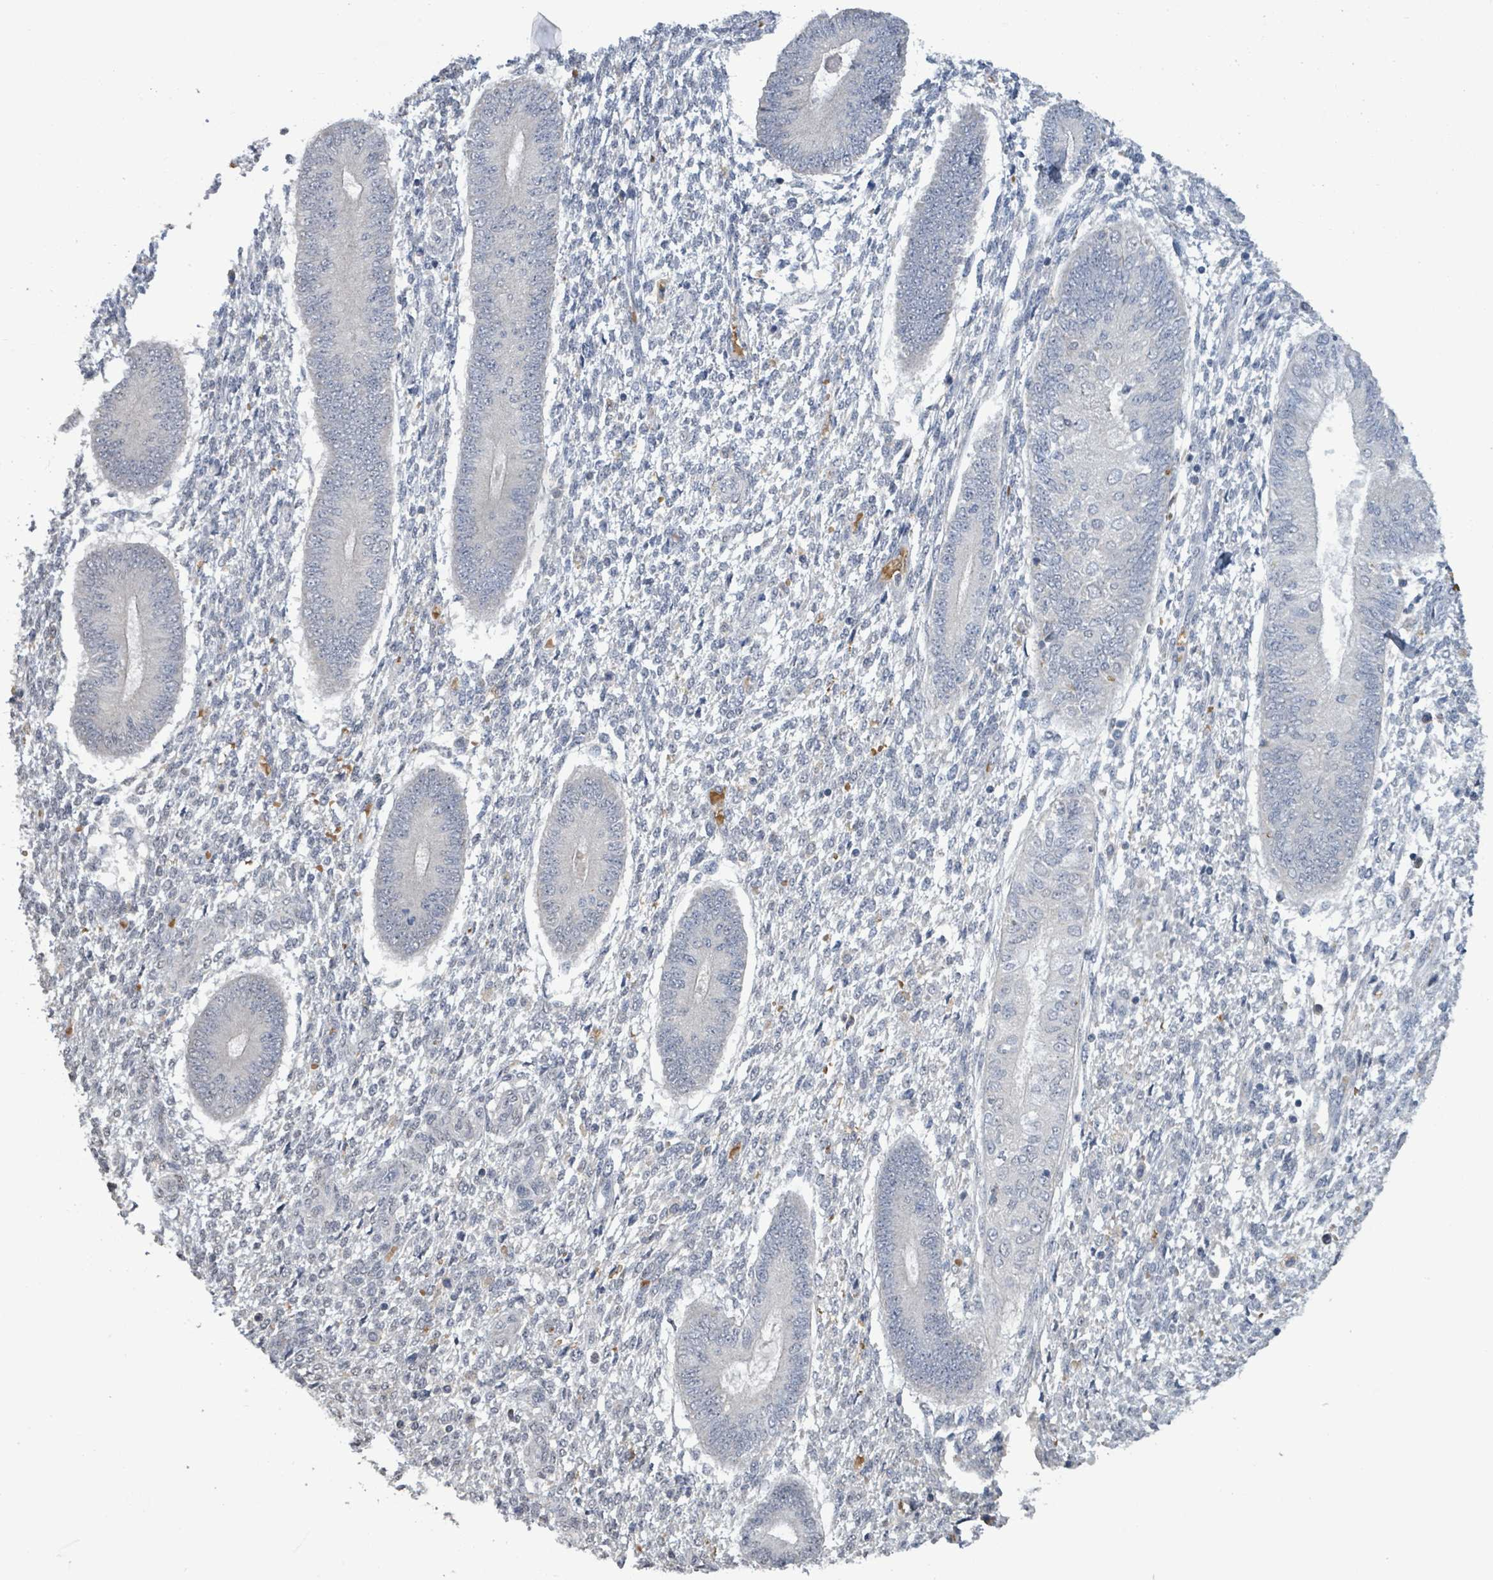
{"staining": {"intensity": "negative", "quantity": "none", "location": "none"}, "tissue": "endometrium", "cell_type": "Cells in endometrial stroma", "image_type": "normal", "snomed": [{"axis": "morphology", "description": "Normal tissue, NOS"}, {"axis": "topography", "description": "Endometrium"}], "caption": "Immunohistochemistry histopathology image of normal endometrium: human endometrium stained with DAB demonstrates no significant protein positivity in cells in endometrial stroma.", "gene": "SEBOX", "patient": {"sex": "female", "age": 49}}